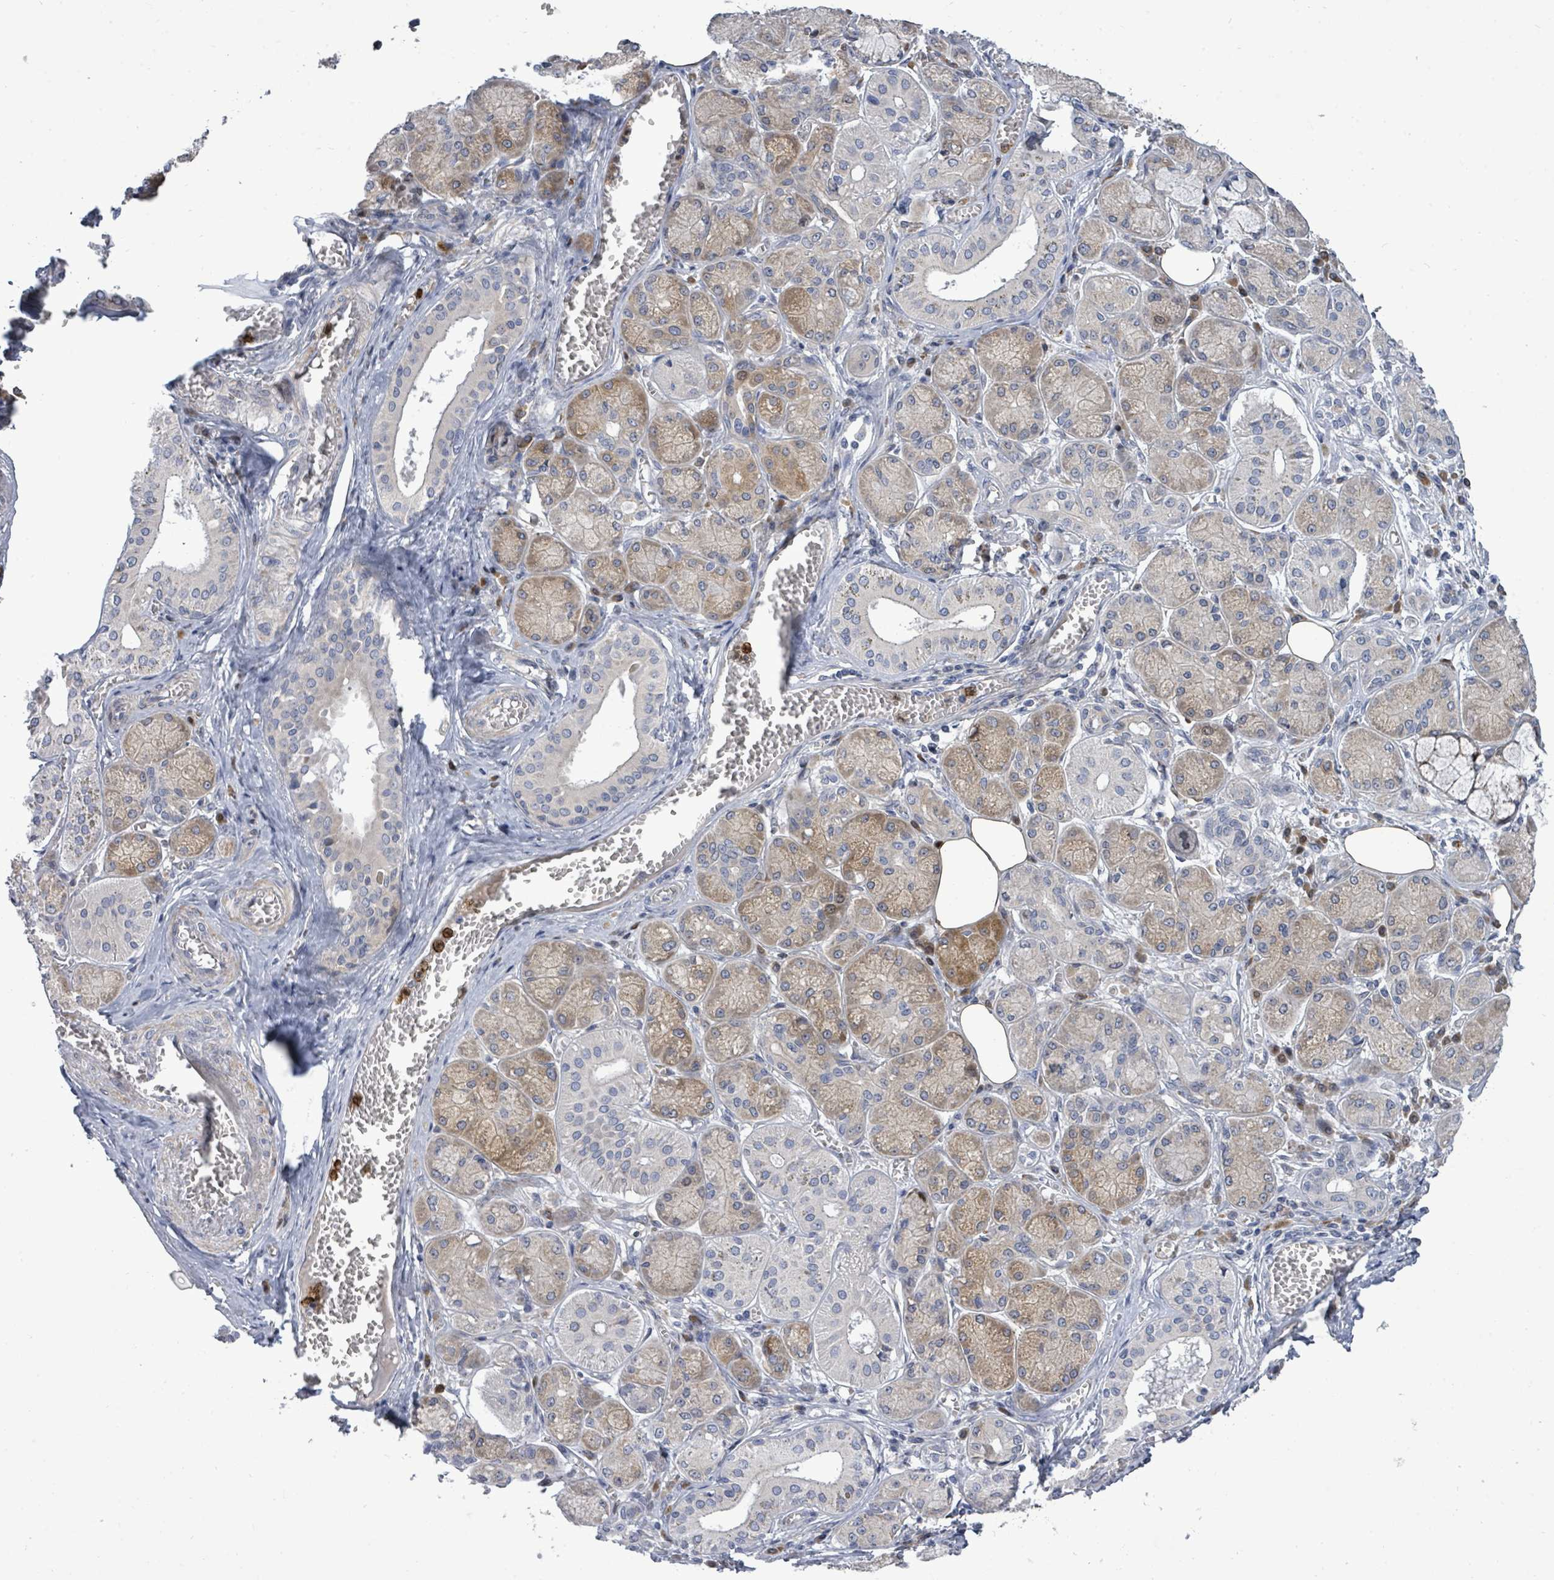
{"staining": {"intensity": "moderate", "quantity": "25%-75%", "location": "cytoplasmic/membranous"}, "tissue": "salivary gland", "cell_type": "Glandular cells", "image_type": "normal", "snomed": [{"axis": "morphology", "description": "Normal tissue, NOS"}, {"axis": "topography", "description": "Salivary gland"}], "caption": "A medium amount of moderate cytoplasmic/membranous staining is appreciated in approximately 25%-75% of glandular cells in benign salivary gland. The staining was performed using DAB, with brown indicating positive protein expression. Nuclei are stained blue with hematoxylin.", "gene": "SAR1A", "patient": {"sex": "male", "age": 74}}